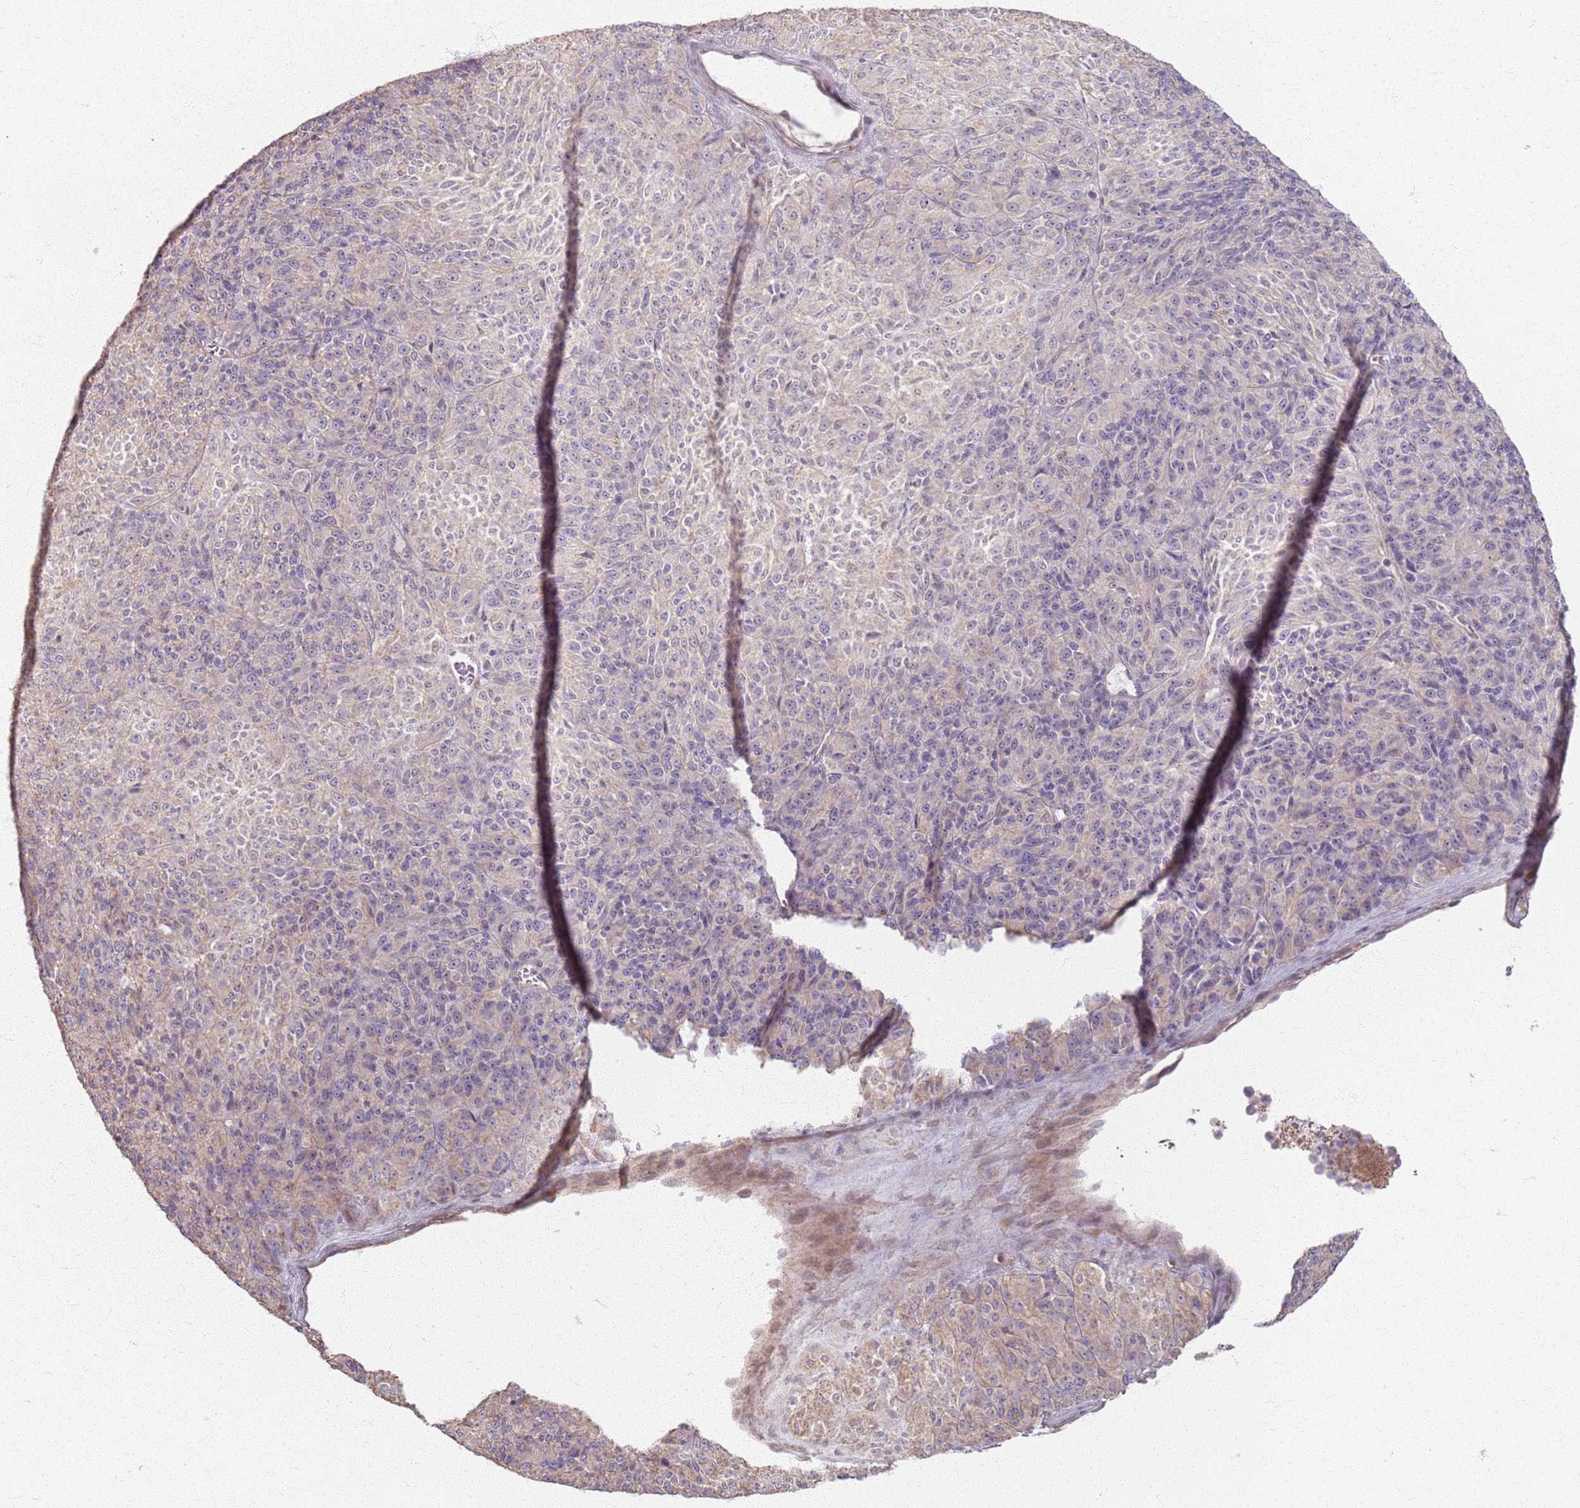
{"staining": {"intensity": "negative", "quantity": "none", "location": "none"}, "tissue": "melanoma", "cell_type": "Tumor cells", "image_type": "cancer", "snomed": [{"axis": "morphology", "description": "Malignant melanoma, Metastatic site"}, {"axis": "topography", "description": "Brain"}], "caption": "High power microscopy histopathology image of an immunohistochemistry histopathology image of malignant melanoma (metastatic site), revealing no significant positivity in tumor cells.", "gene": "KCNA5", "patient": {"sex": "female", "age": 56}}